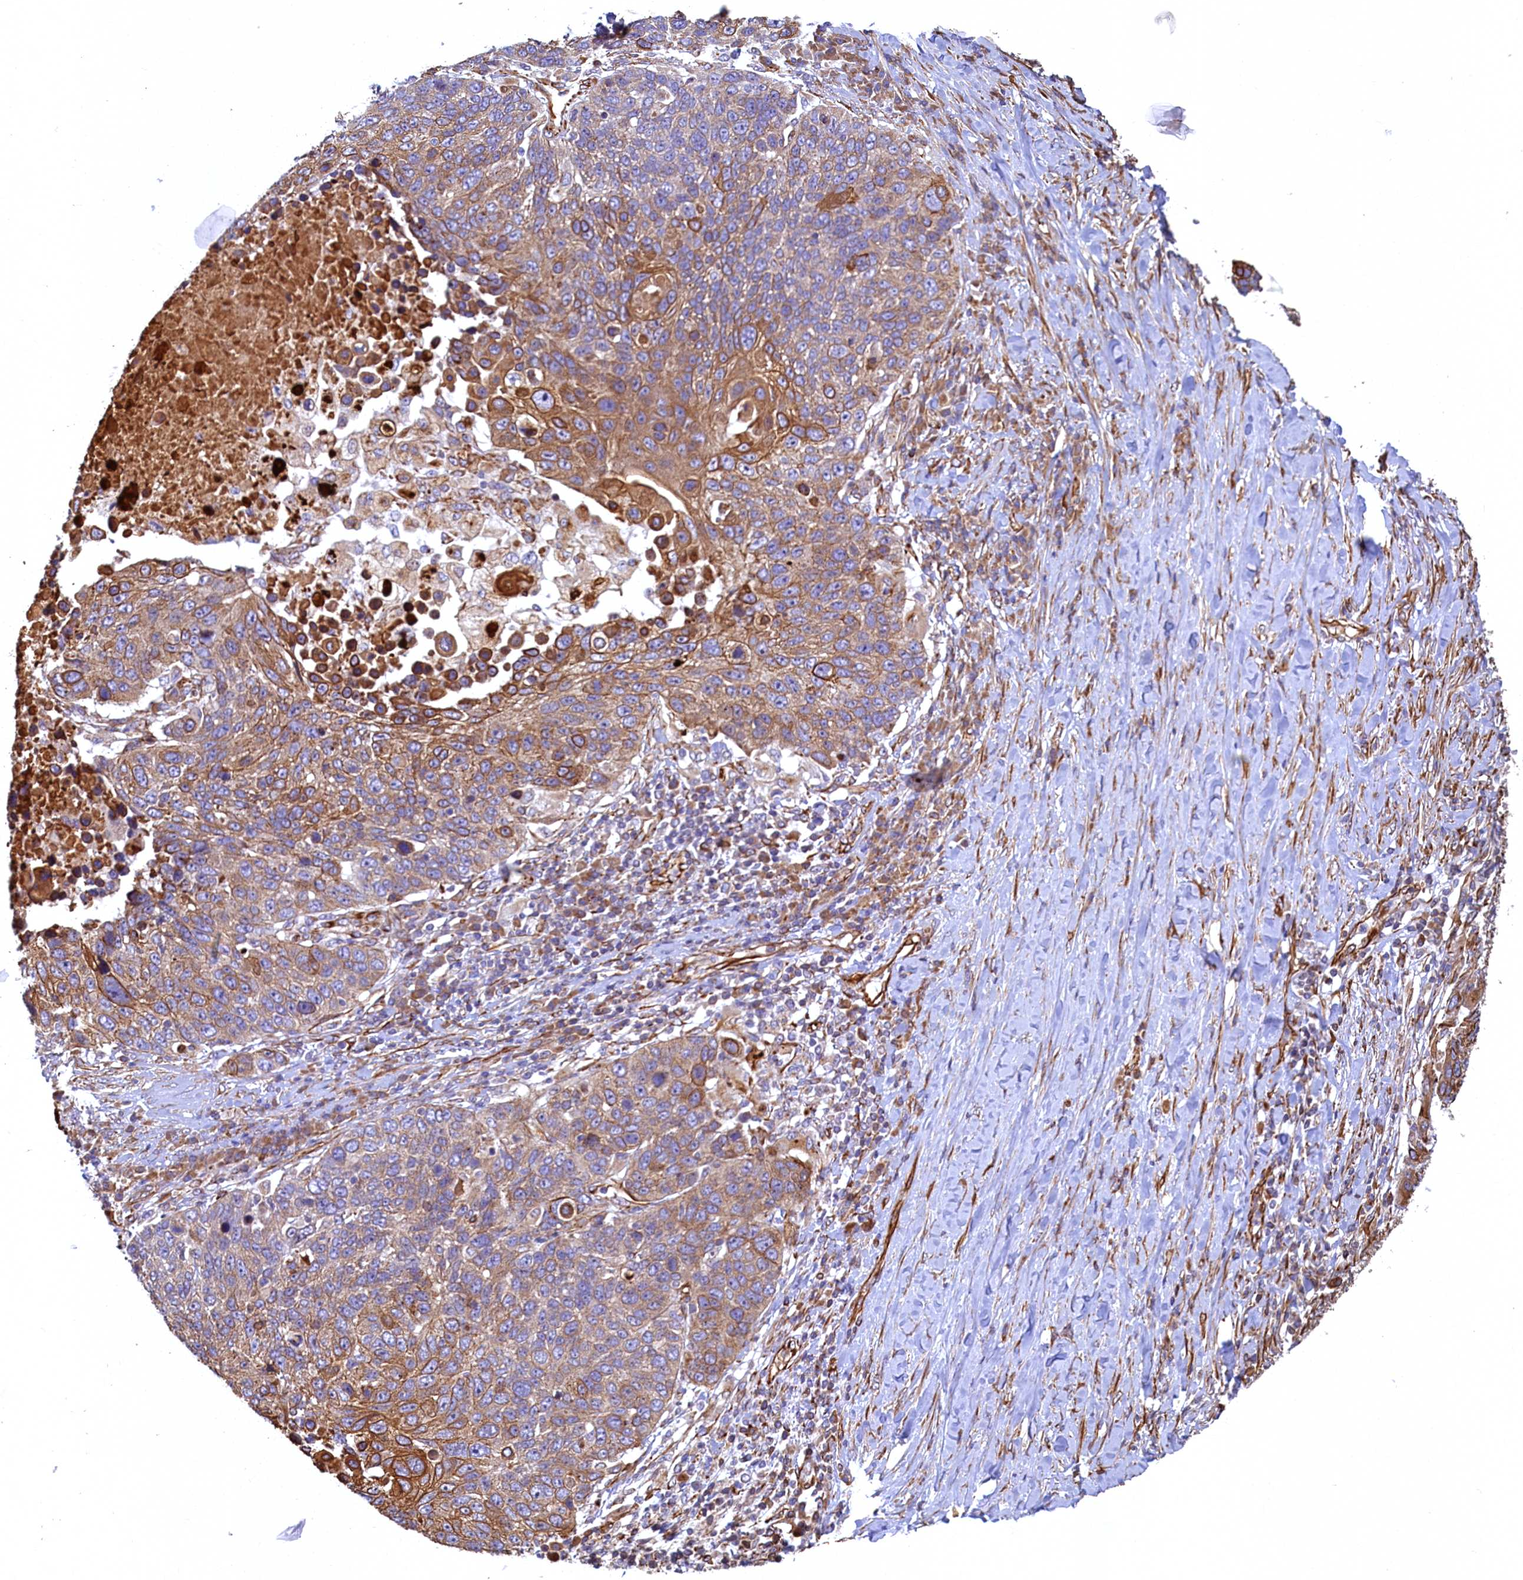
{"staining": {"intensity": "moderate", "quantity": ">75%", "location": "cytoplasmic/membranous"}, "tissue": "lung cancer", "cell_type": "Tumor cells", "image_type": "cancer", "snomed": [{"axis": "morphology", "description": "Normal tissue, NOS"}, {"axis": "morphology", "description": "Squamous cell carcinoma, NOS"}, {"axis": "topography", "description": "Lymph node"}, {"axis": "topography", "description": "Lung"}], "caption": "Immunohistochemistry of human lung cancer reveals medium levels of moderate cytoplasmic/membranous positivity in approximately >75% of tumor cells.", "gene": "LRRC57", "patient": {"sex": "male", "age": 66}}